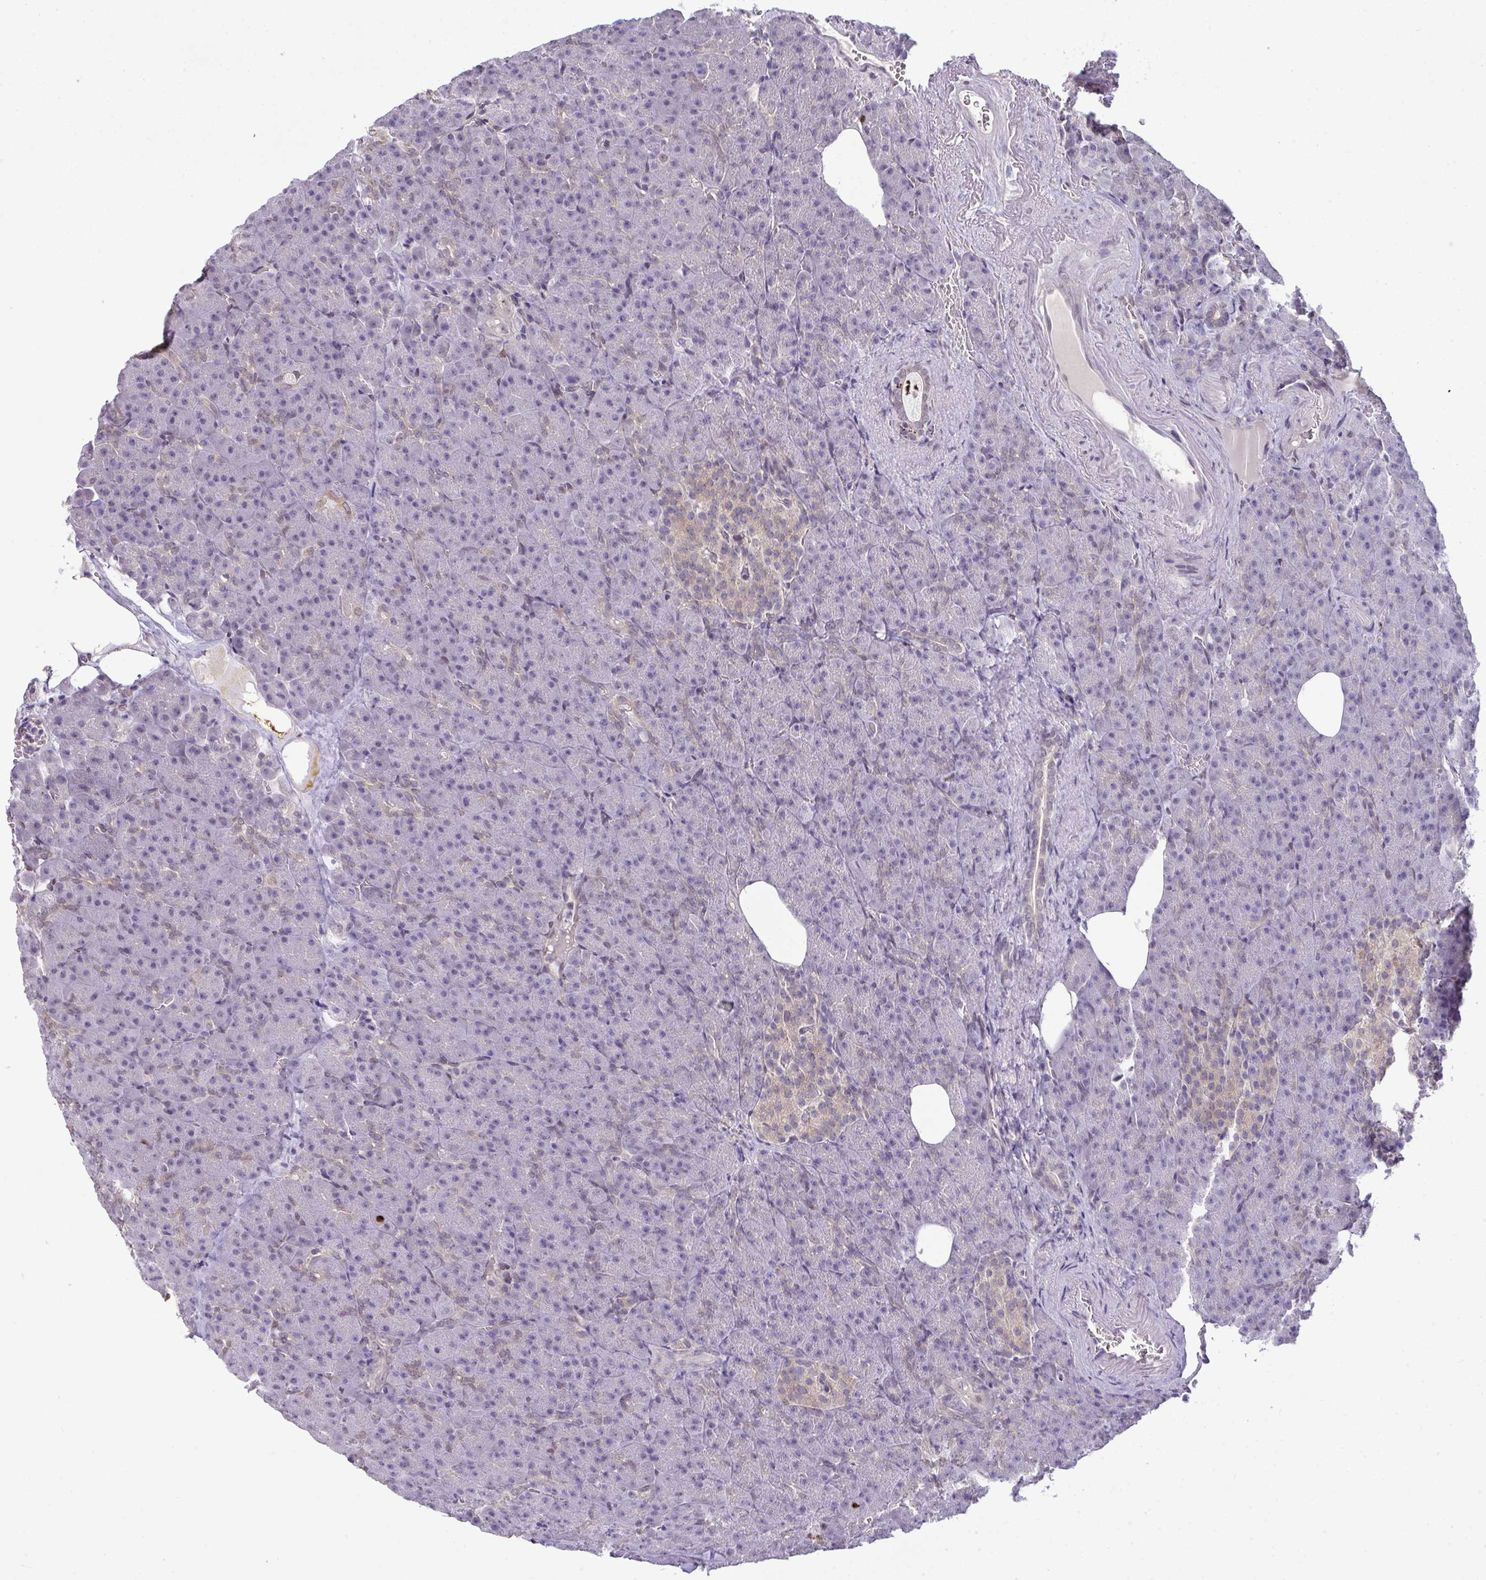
{"staining": {"intensity": "weak", "quantity": "<25%", "location": "cytoplasmic/membranous,nuclear"}, "tissue": "pancreas", "cell_type": "Exocrine glandular cells", "image_type": "normal", "snomed": [{"axis": "morphology", "description": "Normal tissue, NOS"}, {"axis": "topography", "description": "Pancreas"}], "caption": "Immunohistochemistry (IHC) histopathology image of benign pancreas: pancreas stained with DAB (3,3'-diaminobenzidine) exhibits no significant protein staining in exocrine glandular cells.", "gene": "SETD7", "patient": {"sex": "female", "age": 74}}